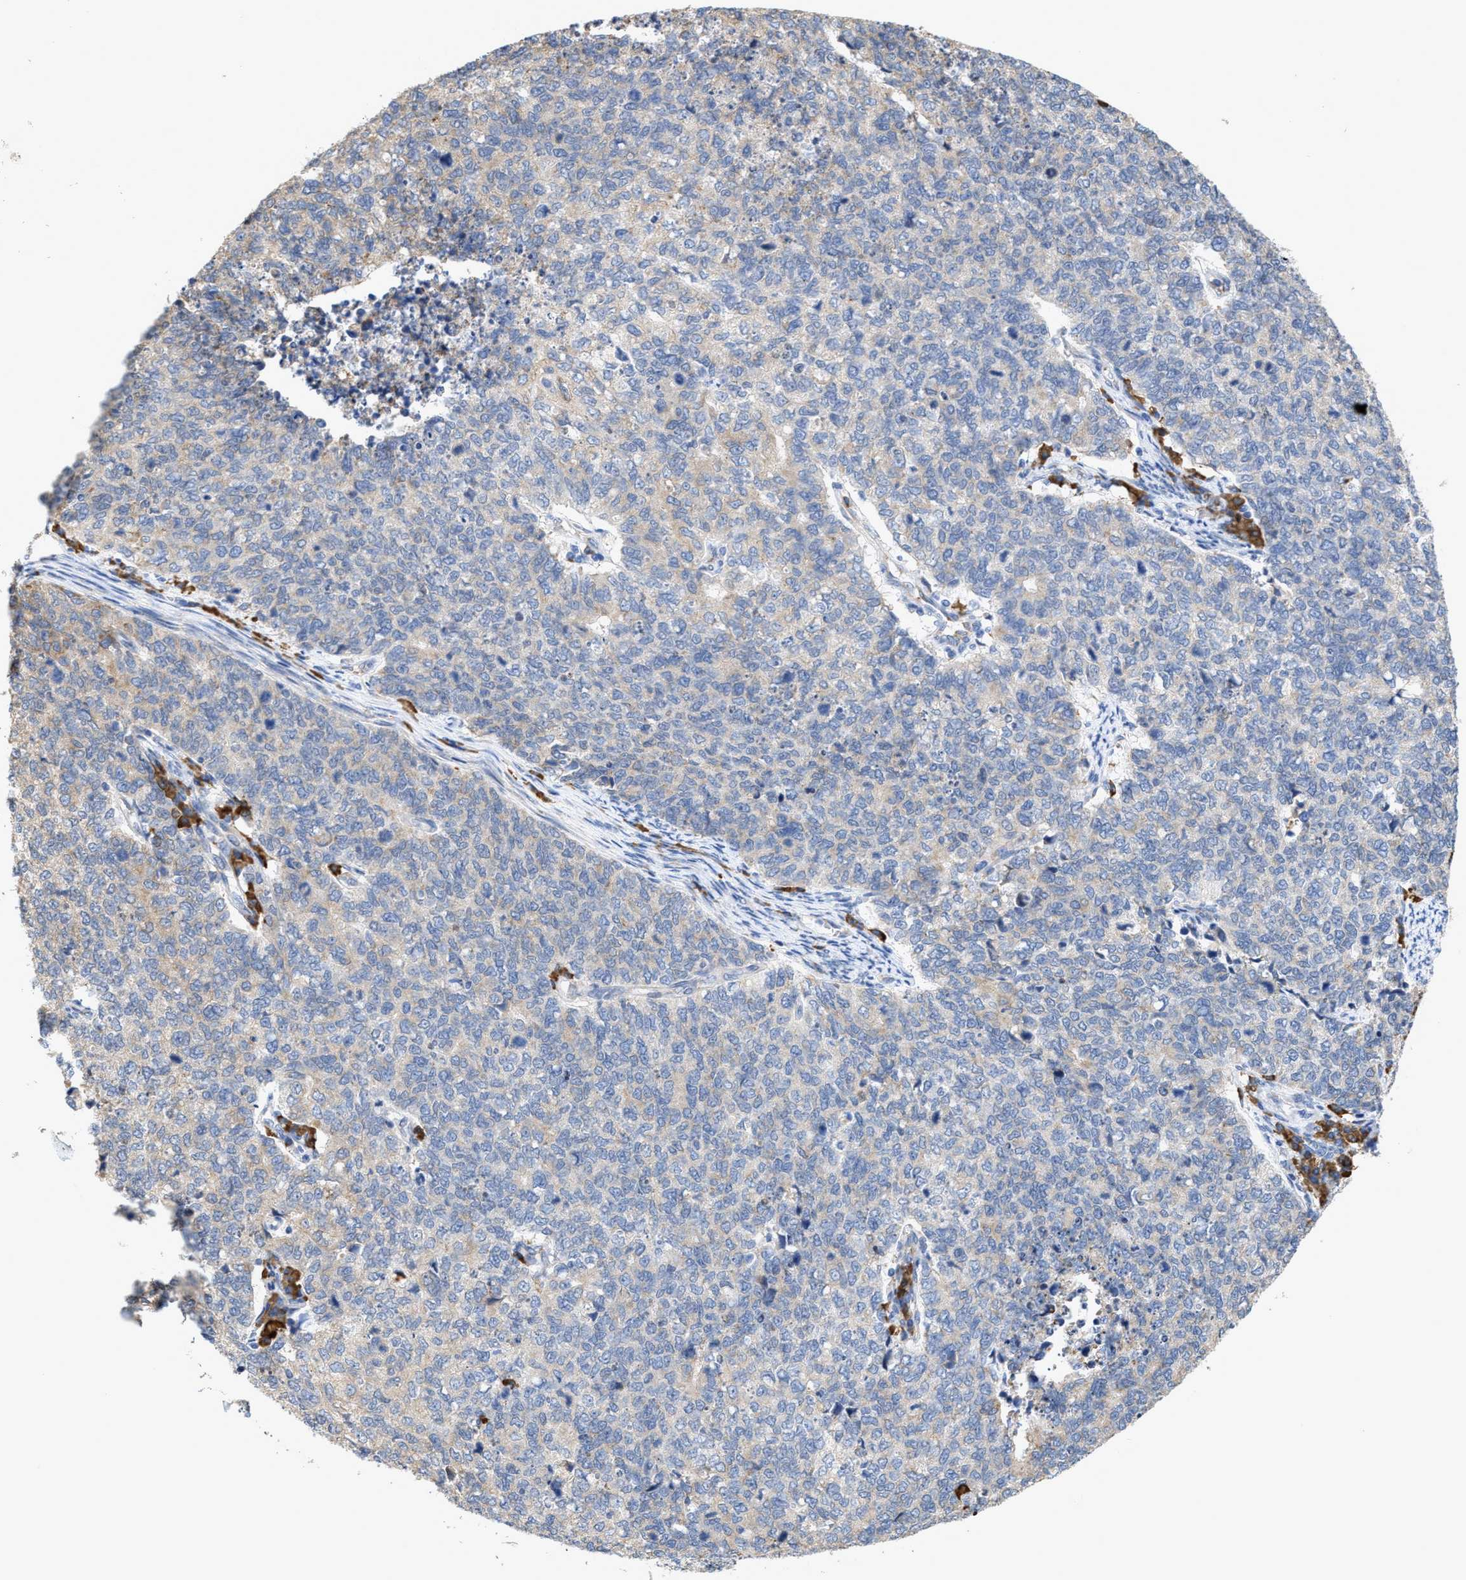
{"staining": {"intensity": "weak", "quantity": "<25%", "location": "cytoplasmic/membranous"}, "tissue": "cervical cancer", "cell_type": "Tumor cells", "image_type": "cancer", "snomed": [{"axis": "morphology", "description": "Squamous cell carcinoma, NOS"}, {"axis": "topography", "description": "Cervix"}], "caption": "High magnification brightfield microscopy of cervical squamous cell carcinoma stained with DAB (brown) and counterstained with hematoxylin (blue): tumor cells show no significant expression.", "gene": "RYR2", "patient": {"sex": "female", "age": 63}}